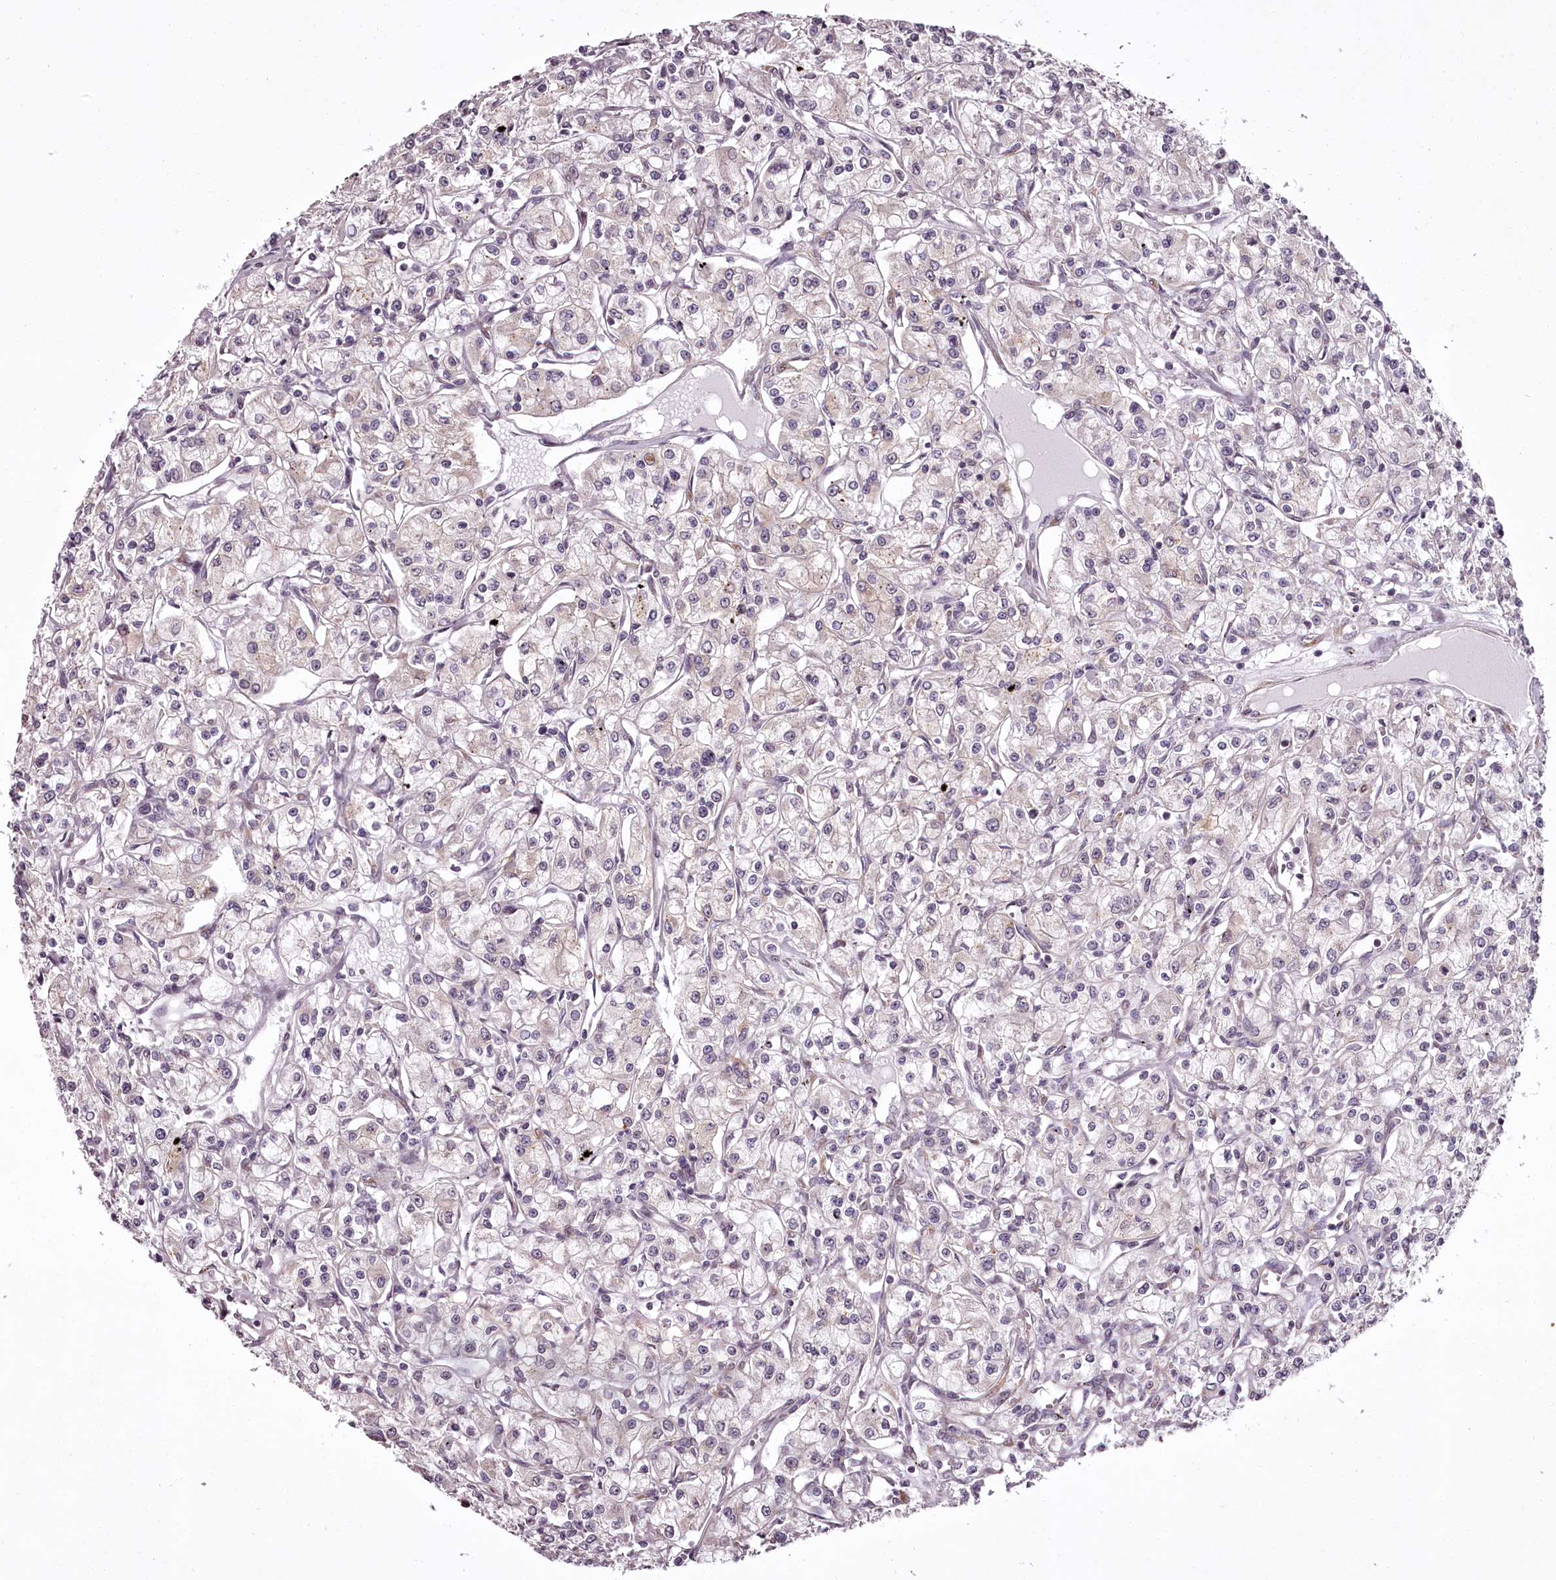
{"staining": {"intensity": "negative", "quantity": "none", "location": "none"}, "tissue": "renal cancer", "cell_type": "Tumor cells", "image_type": "cancer", "snomed": [{"axis": "morphology", "description": "Adenocarcinoma, NOS"}, {"axis": "topography", "description": "Kidney"}], "caption": "Tumor cells show no significant protein positivity in renal cancer.", "gene": "CCDC92", "patient": {"sex": "female", "age": 59}}